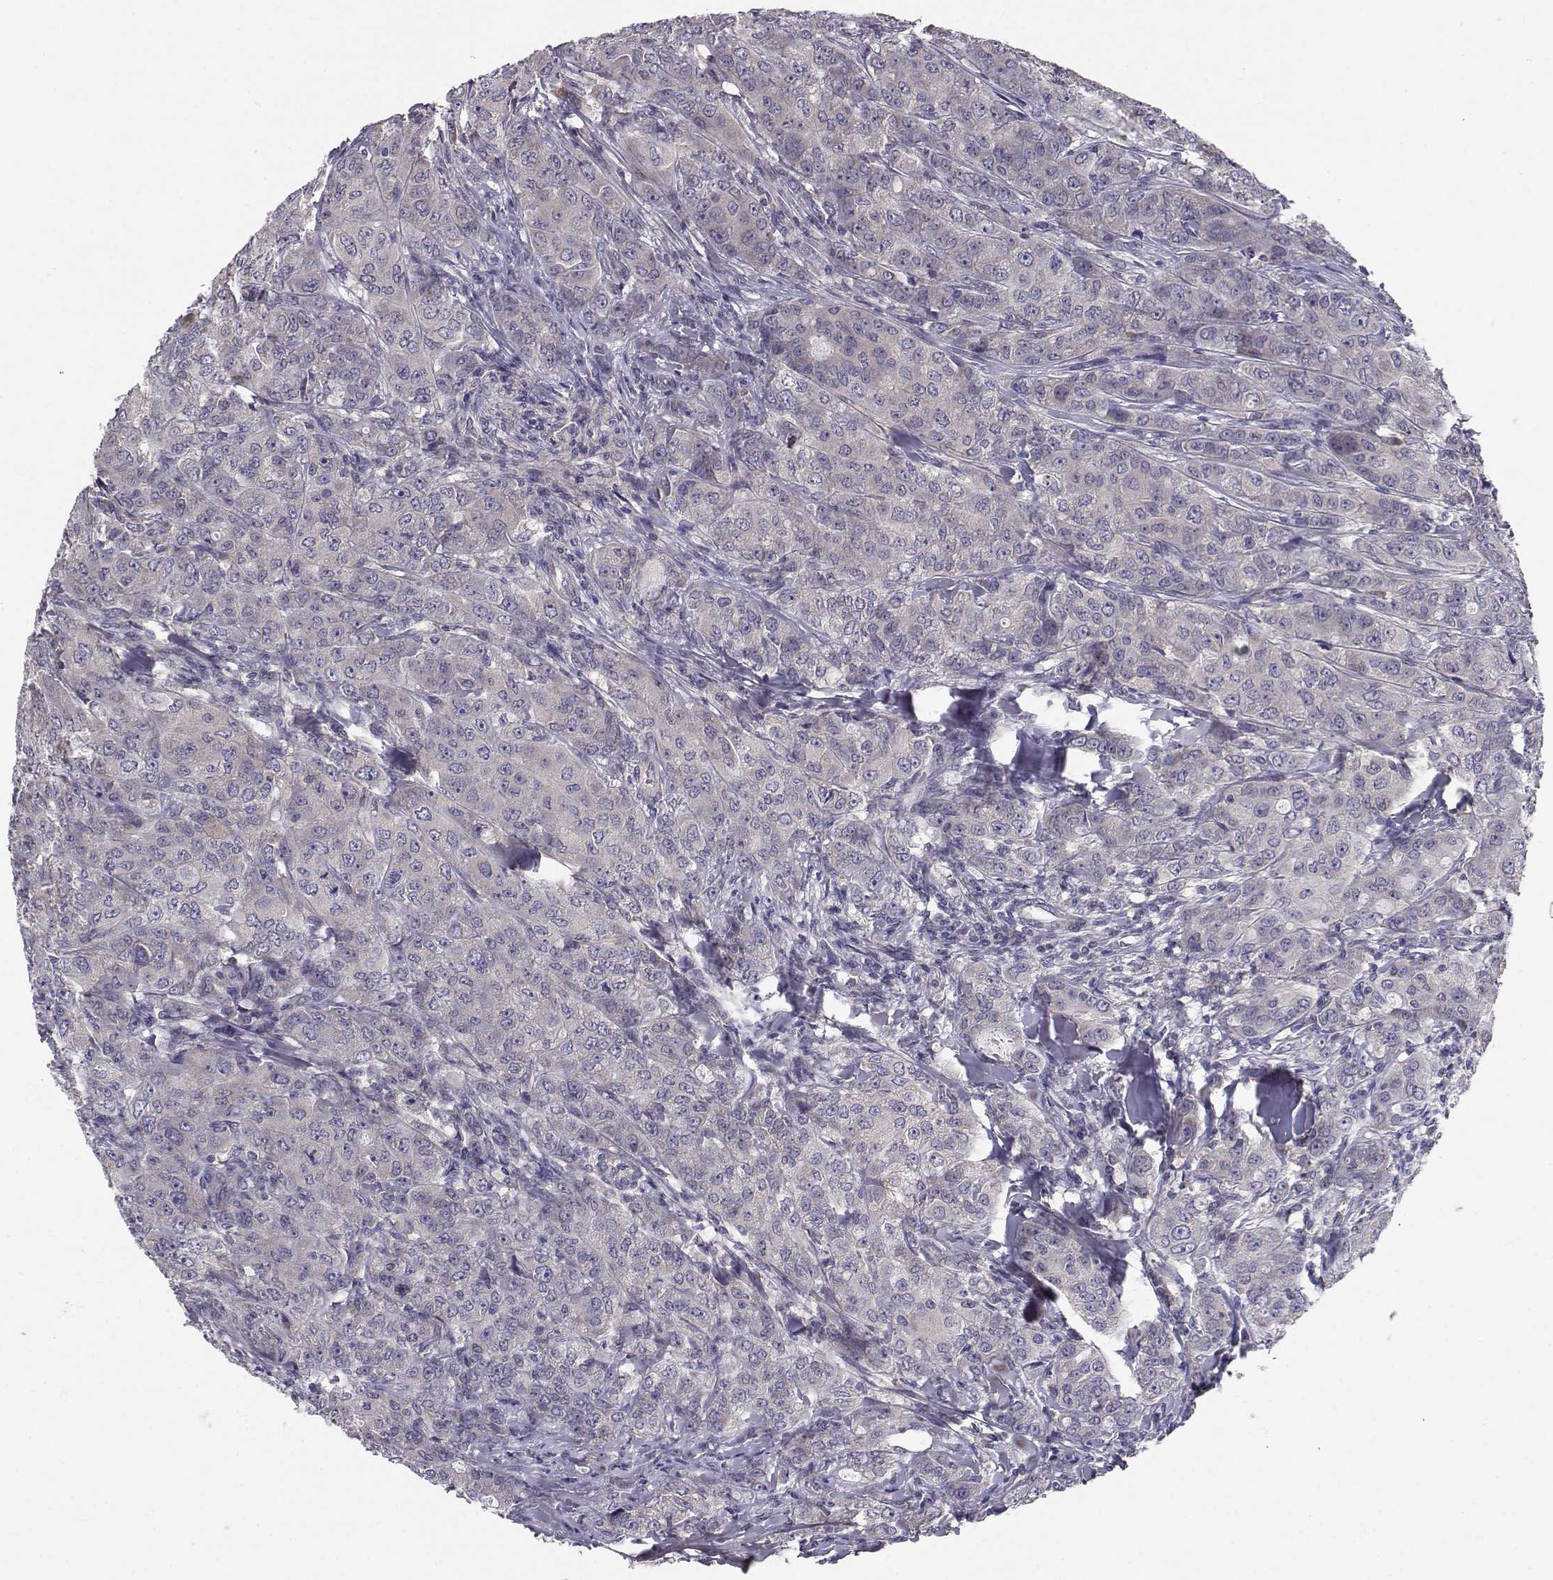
{"staining": {"intensity": "negative", "quantity": "none", "location": "none"}, "tissue": "breast cancer", "cell_type": "Tumor cells", "image_type": "cancer", "snomed": [{"axis": "morphology", "description": "Duct carcinoma"}, {"axis": "topography", "description": "Breast"}], "caption": "The micrograph shows no significant positivity in tumor cells of breast intraductal carcinoma.", "gene": "PEX5L", "patient": {"sex": "female", "age": 43}}